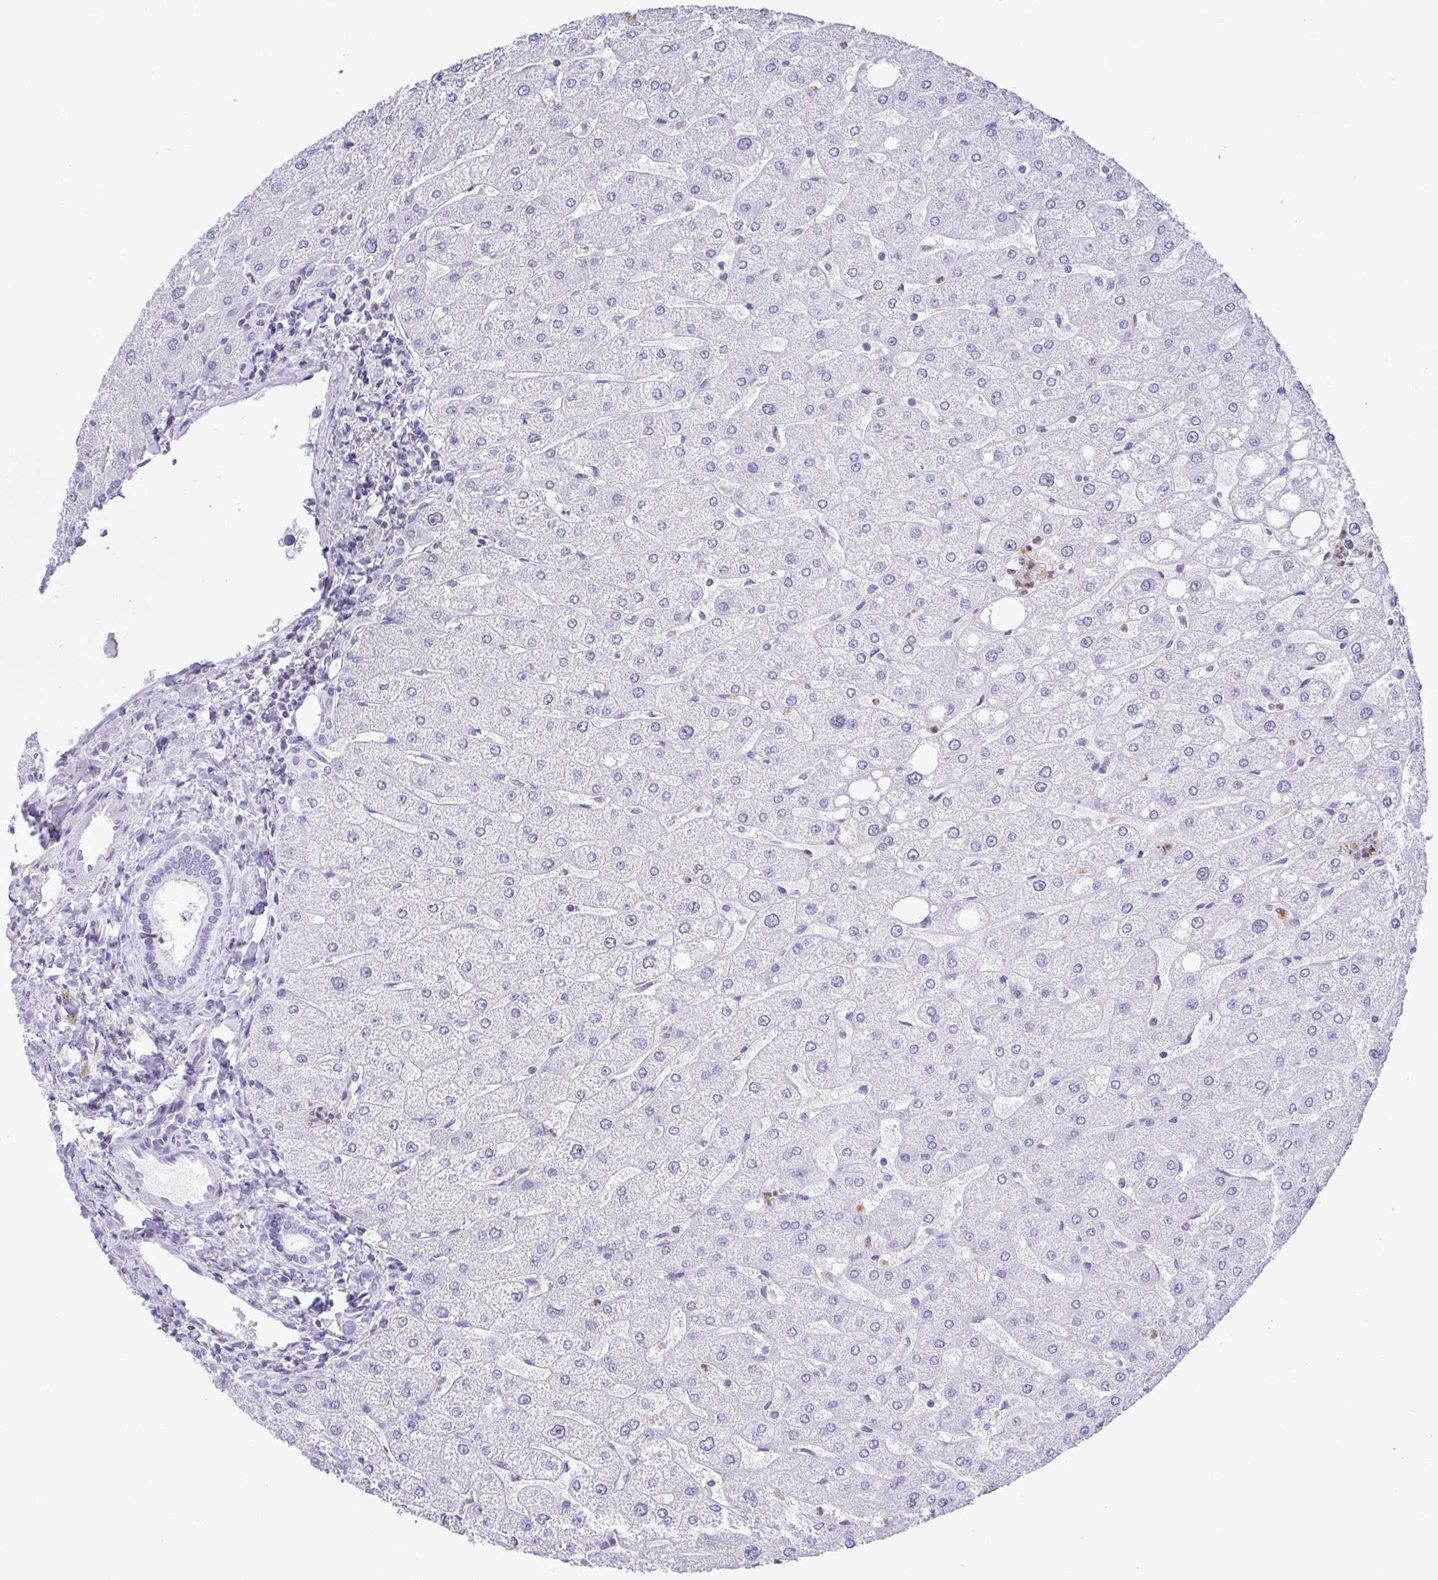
{"staining": {"intensity": "negative", "quantity": "none", "location": "none"}, "tissue": "liver", "cell_type": "Cholangiocytes", "image_type": "normal", "snomed": [{"axis": "morphology", "description": "Normal tissue, NOS"}, {"axis": "topography", "description": "Liver"}], "caption": "Histopathology image shows no significant protein positivity in cholangiocytes of unremarkable liver.", "gene": "PGLYRP1", "patient": {"sex": "male", "age": 67}}